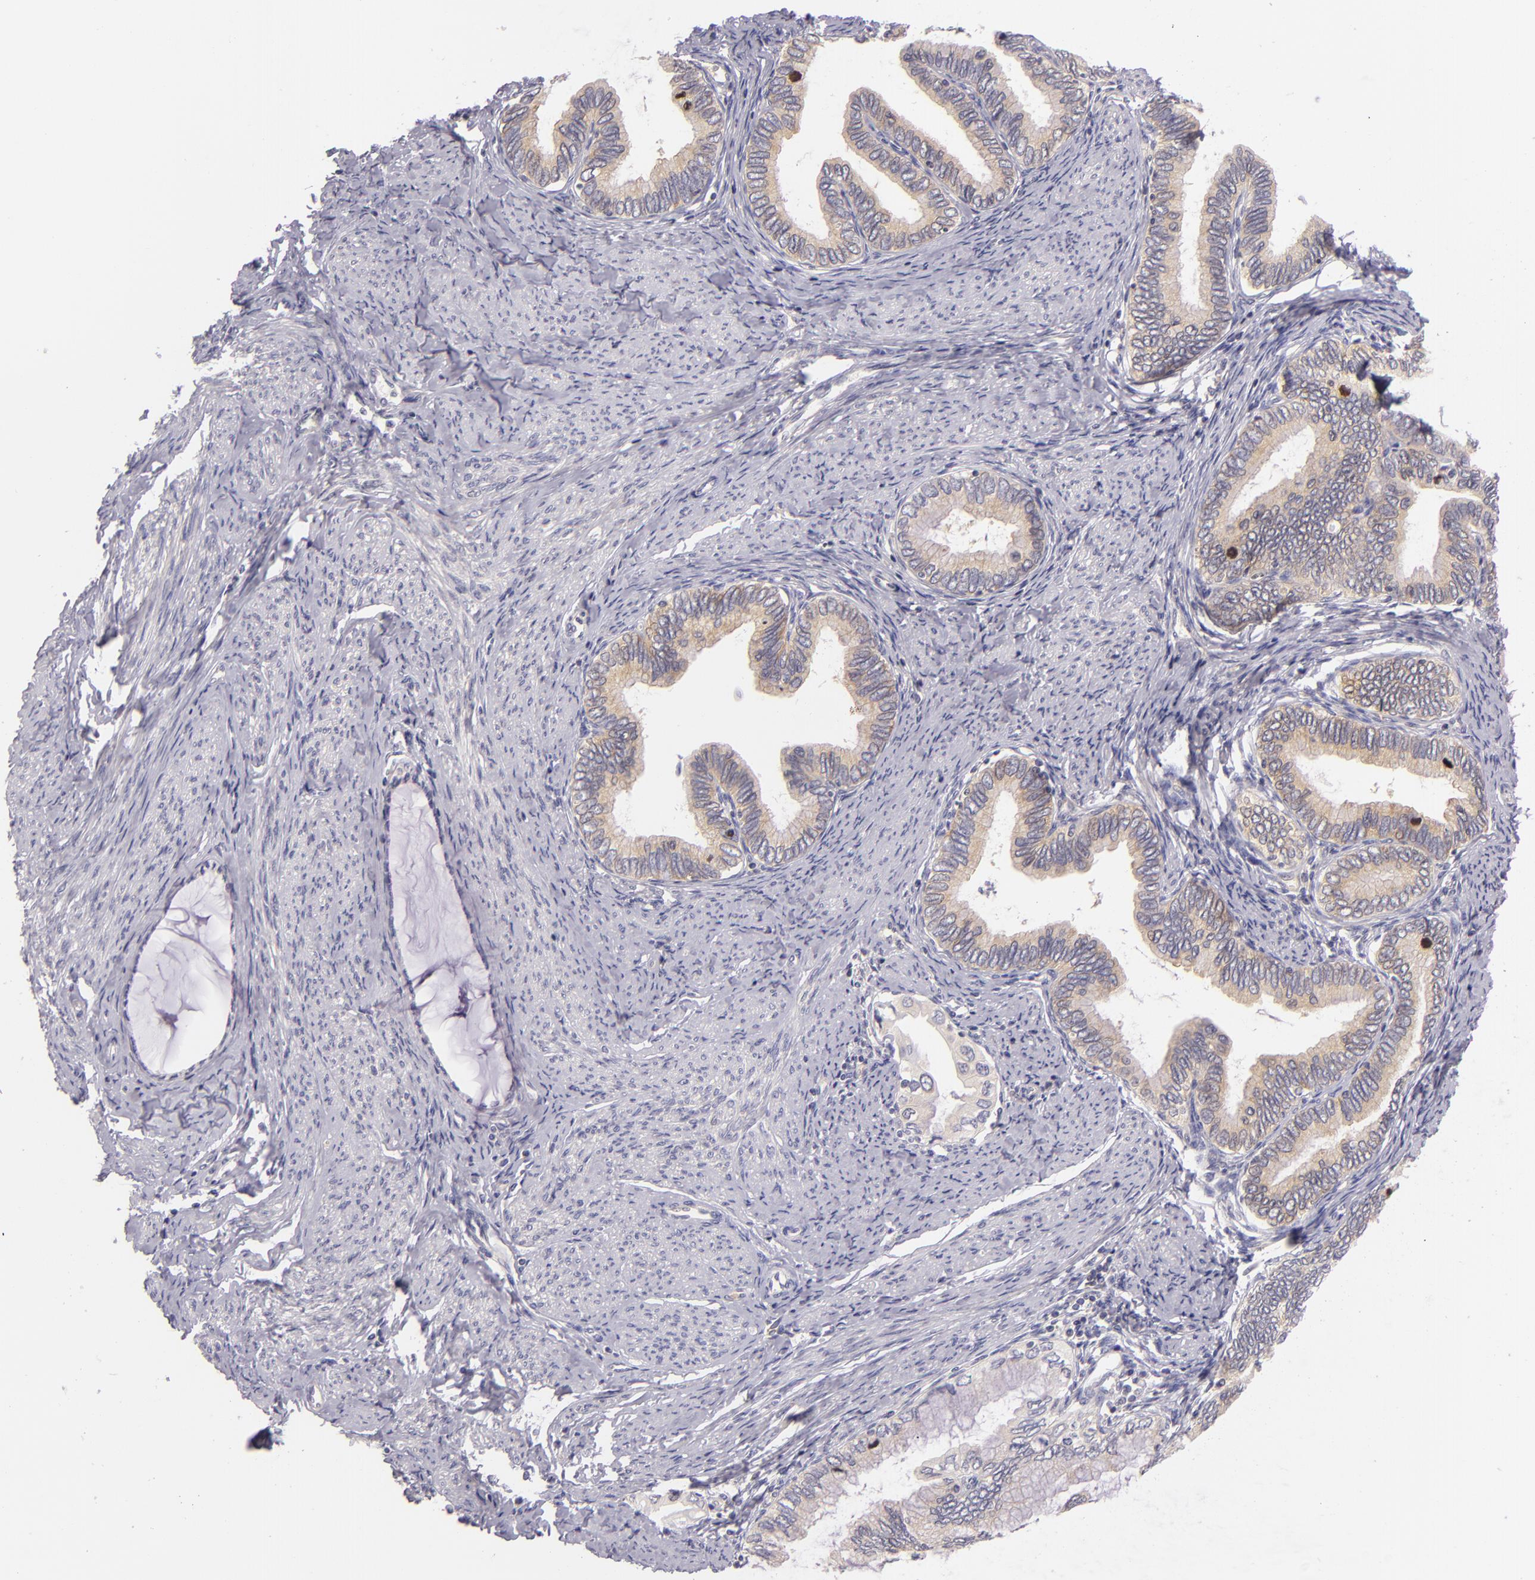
{"staining": {"intensity": "weak", "quantity": "25%-75%", "location": "cytoplasmic/membranous"}, "tissue": "cervical cancer", "cell_type": "Tumor cells", "image_type": "cancer", "snomed": [{"axis": "morphology", "description": "Adenocarcinoma, NOS"}, {"axis": "topography", "description": "Cervix"}], "caption": "Tumor cells reveal low levels of weak cytoplasmic/membranous positivity in about 25%-75% of cells in human cervical cancer (adenocarcinoma).", "gene": "UPF3B", "patient": {"sex": "female", "age": 49}}